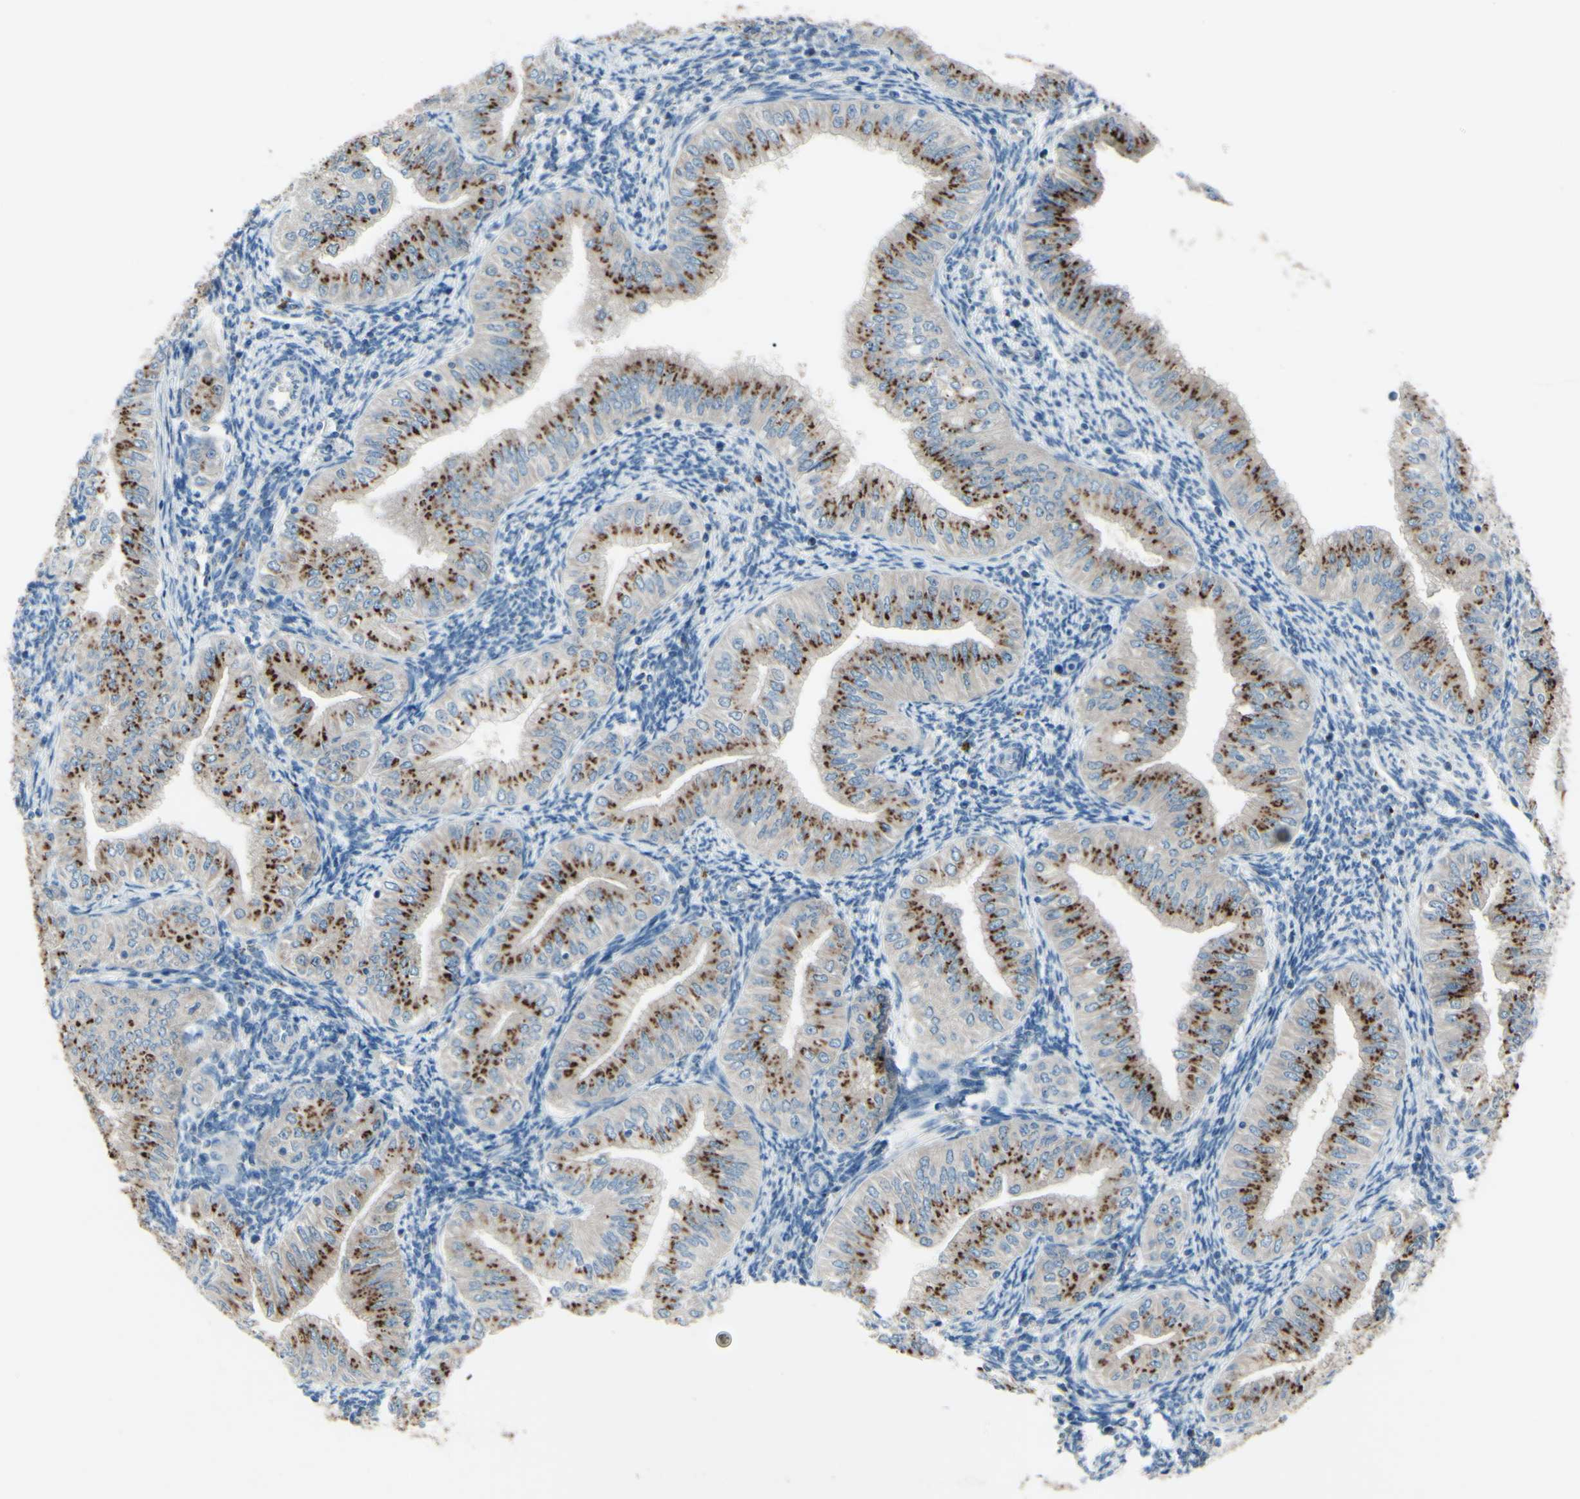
{"staining": {"intensity": "moderate", "quantity": ">75%", "location": "cytoplasmic/membranous"}, "tissue": "endometrial cancer", "cell_type": "Tumor cells", "image_type": "cancer", "snomed": [{"axis": "morphology", "description": "Normal tissue, NOS"}, {"axis": "morphology", "description": "Adenocarcinoma, NOS"}, {"axis": "topography", "description": "Endometrium"}], "caption": "Moderate cytoplasmic/membranous expression for a protein is seen in about >75% of tumor cells of adenocarcinoma (endometrial) using immunohistochemistry (IHC).", "gene": "B4GALT1", "patient": {"sex": "female", "age": 53}}